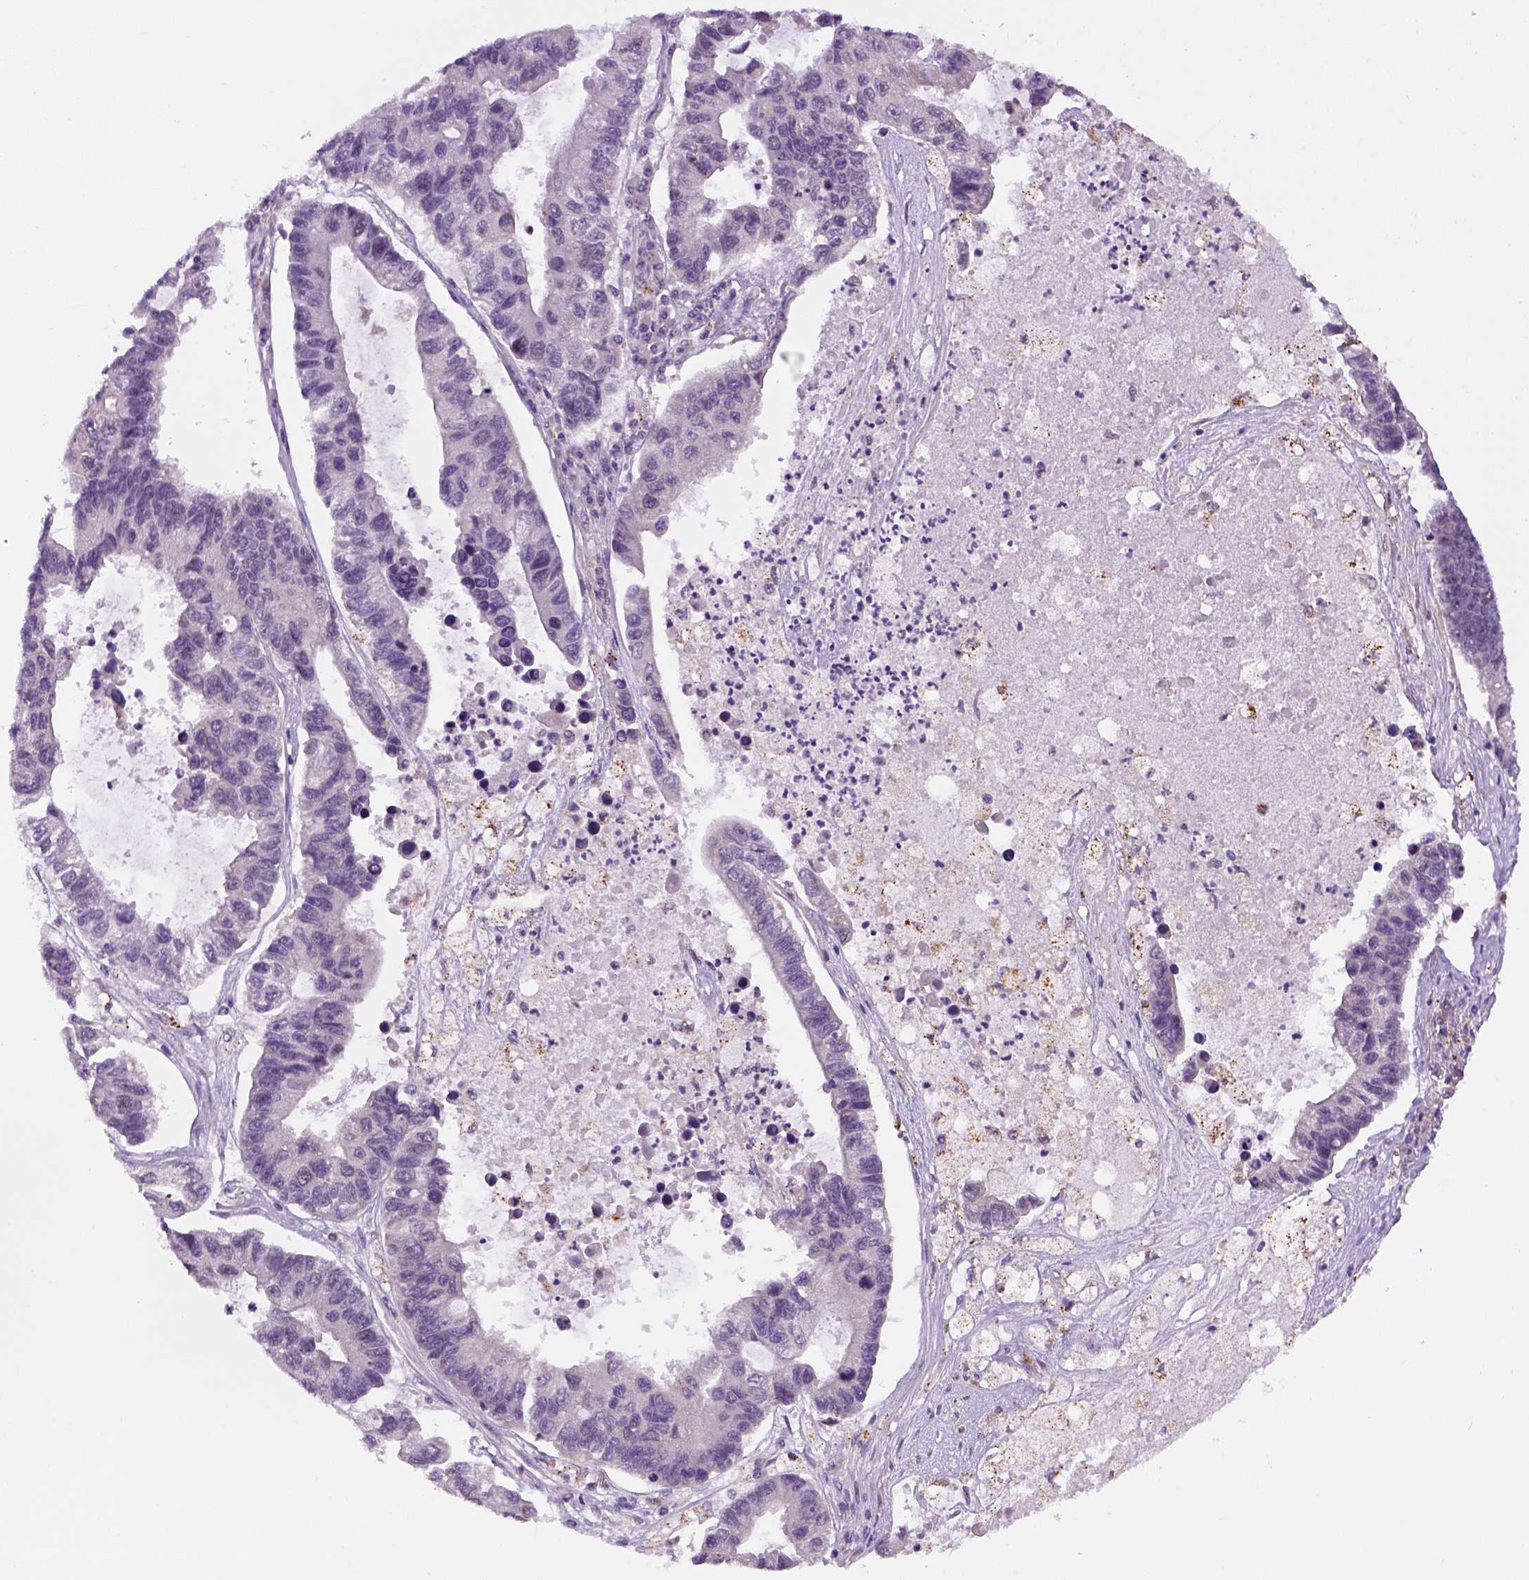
{"staining": {"intensity": "negative", "quantity": "none", "location": "none"}, "tissue": "lung cancer", "cell_type": "Tumor cells", "image_type": "cancer", "snomed": [{"axis": "morphology", "description": "Adenocarcinoma, NOS"}, {"axis": "topography", "description": "Bronchus"}, {"axis": "topography", "description": "Lung"}], "caption": "IHC photomicrograph of neoplastic tissue: lung cancer stained with DAB (3,3'-diaminobenzidine) exhibits no significant protein staining in tumor cells.", "gene": "KAZN", "patient": {"sex": "female", "age": 51}}